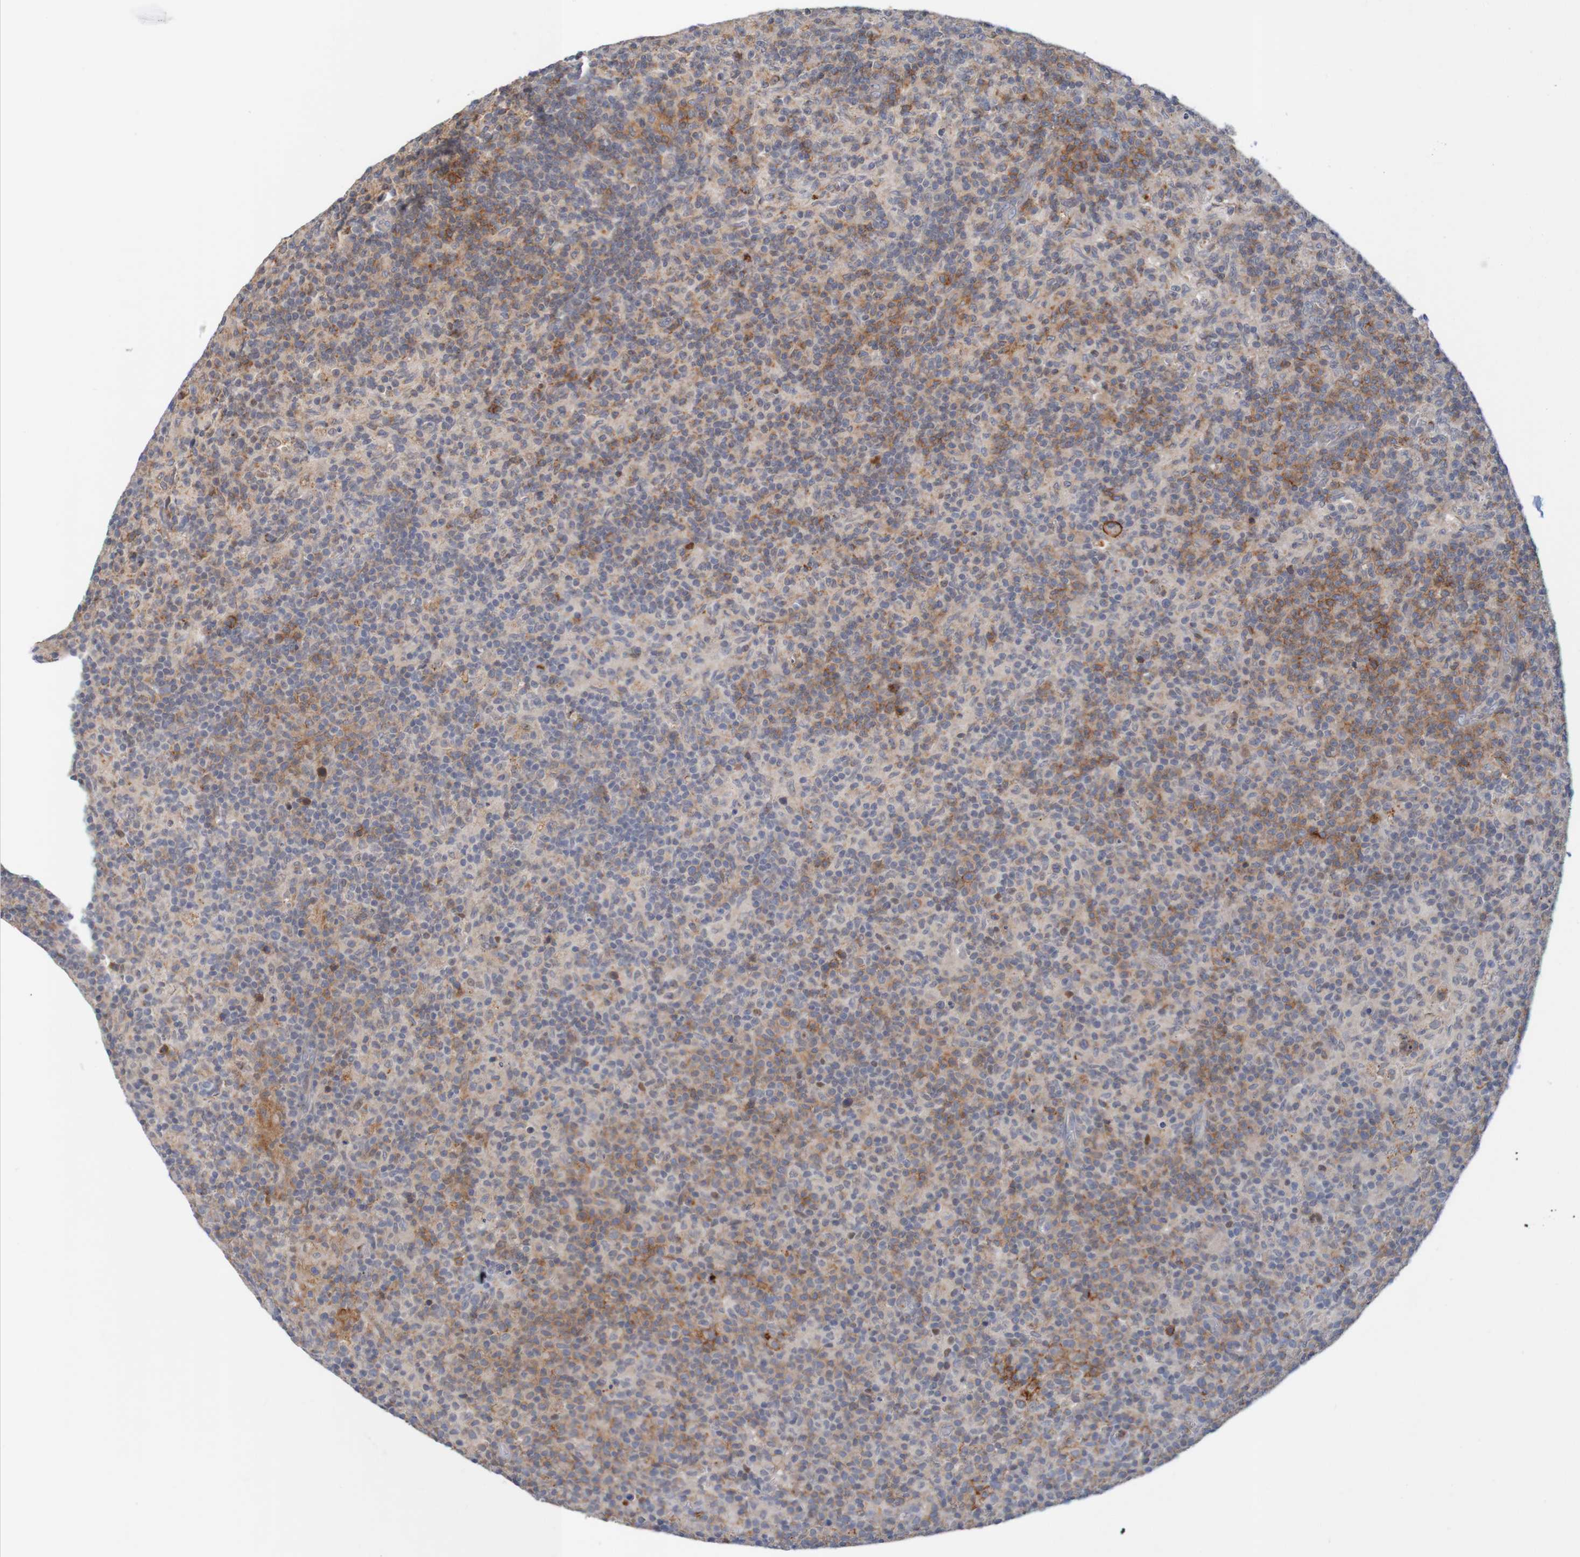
{"staining": {"intensity": "moderate", "quantity": ">75%", "location": "cytoplasmic/membranous"}, "tissue": "lymph node", "cell_type": "Germinal center cells", "image_type": "normal", "snomed": [{"axis": "morphology", "description": "Normal tissue, NOS"}, {"axis": "morphology", "description": "Inflammation, NOS"}, {"axis": "topography", "description": "Lymph node"}], "caption": "Normal lymph node was stained to show a protein in brown. There is medium levels of moderate cytoplasmic/membranous staining in about >75% of germinal center cells. (DAB IHC, brown staining for protein, blue staining for nuclei).", "gene": "NAV2", "patient": {"sex": "male", "age": 55}}